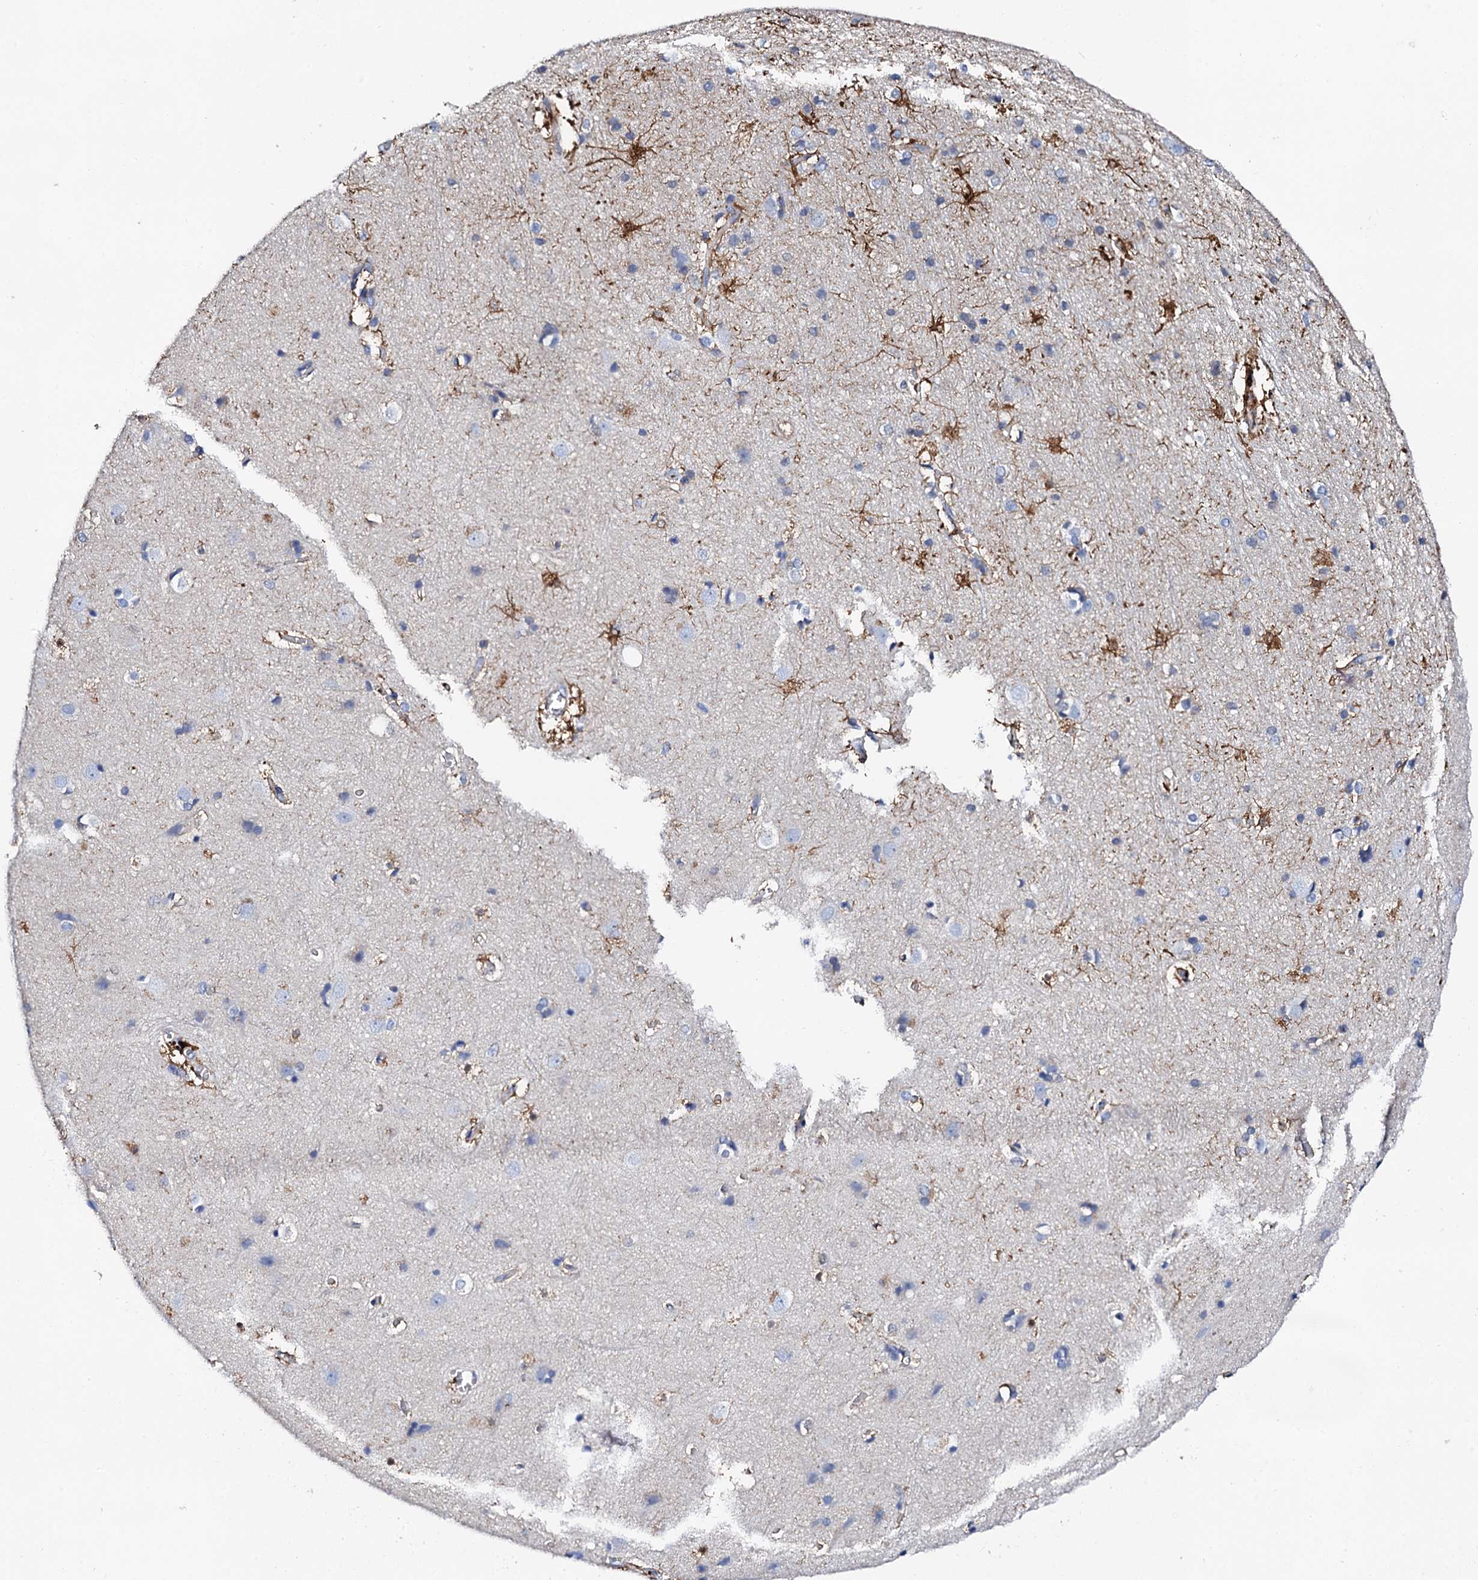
{"staining": {"intensity": "negative", "quantity": "none", "location": "none"}, "tissue": "cerebral cortex", "cell_type": "Endothelial cells", "image_type": "normal", "snomed": [{"axis": "morphology", "description": "Normal tissue, NOS"}, {"axis": "topography", "description": "Cerebral cortex"}], "caption": "Endothelial cells show no significant staining in unremarkable cerebral cortex. The staining was performed using DAB to visualize the protein expression in brown, while the nuclei were stained in blue with hematoxylin (Magnification: 20x).", "gene": "KLHL32", "patient": {"sex": "male", "age": 54}}